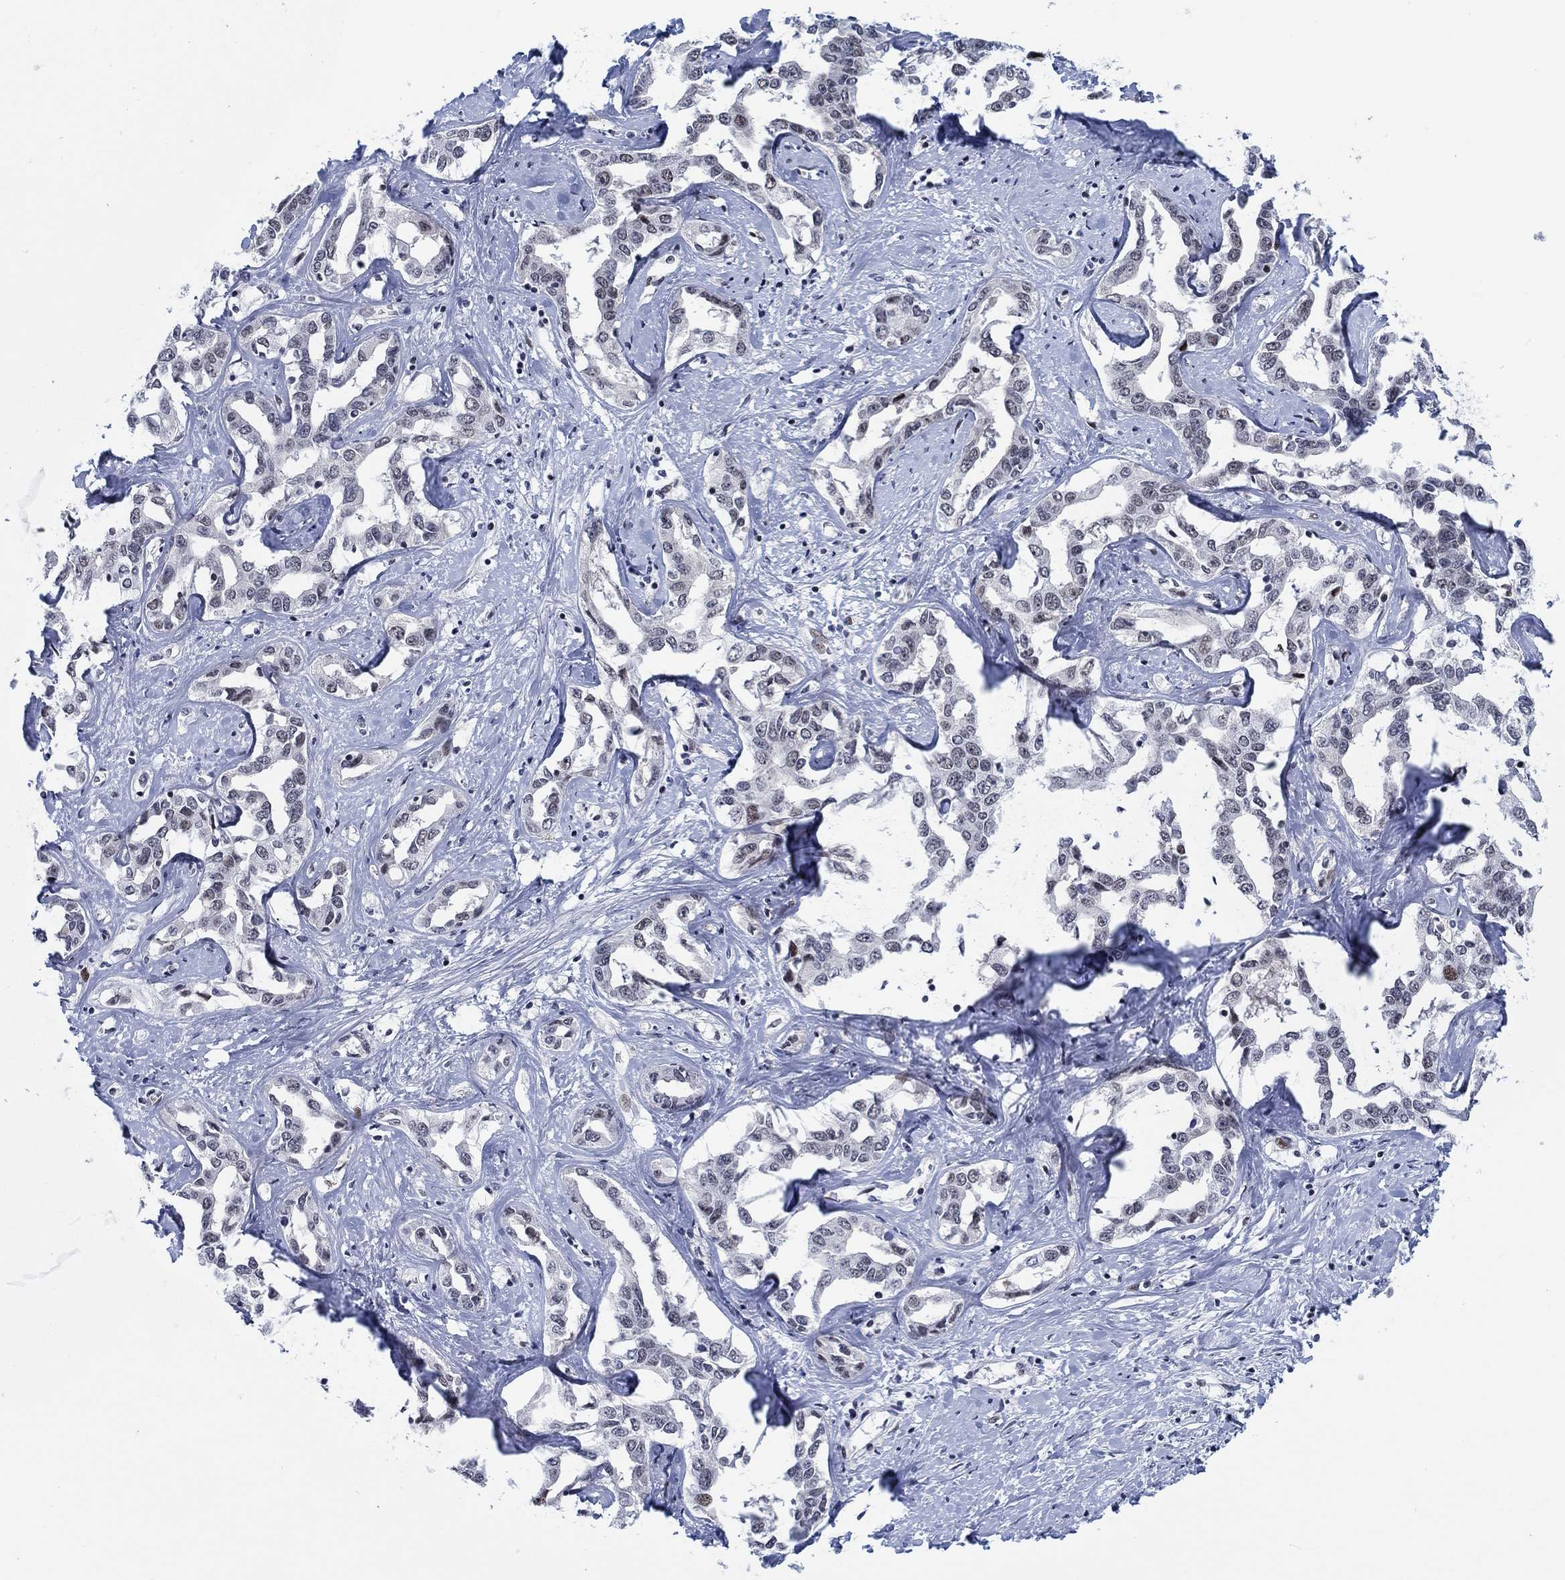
{"staining": {"intensity": "negative", "quantity": "none", "location": "none"}, "tissue": "liver cancer", "cell_type": "Tumor cells", "image_type": "cancer", "snomed": [{"axis": "morphology", "description": "Cholangiocarcinoma"}, {"axis": "topography", "description": "Liver"}], "caption": "Tumor cells are negative for brown protein staining in cholangiocarcinoma (liver). (DAB immunohistochemistry, high magnification).", "gene": "NEU3", "patient": {"sex": "male", "age": 59}}